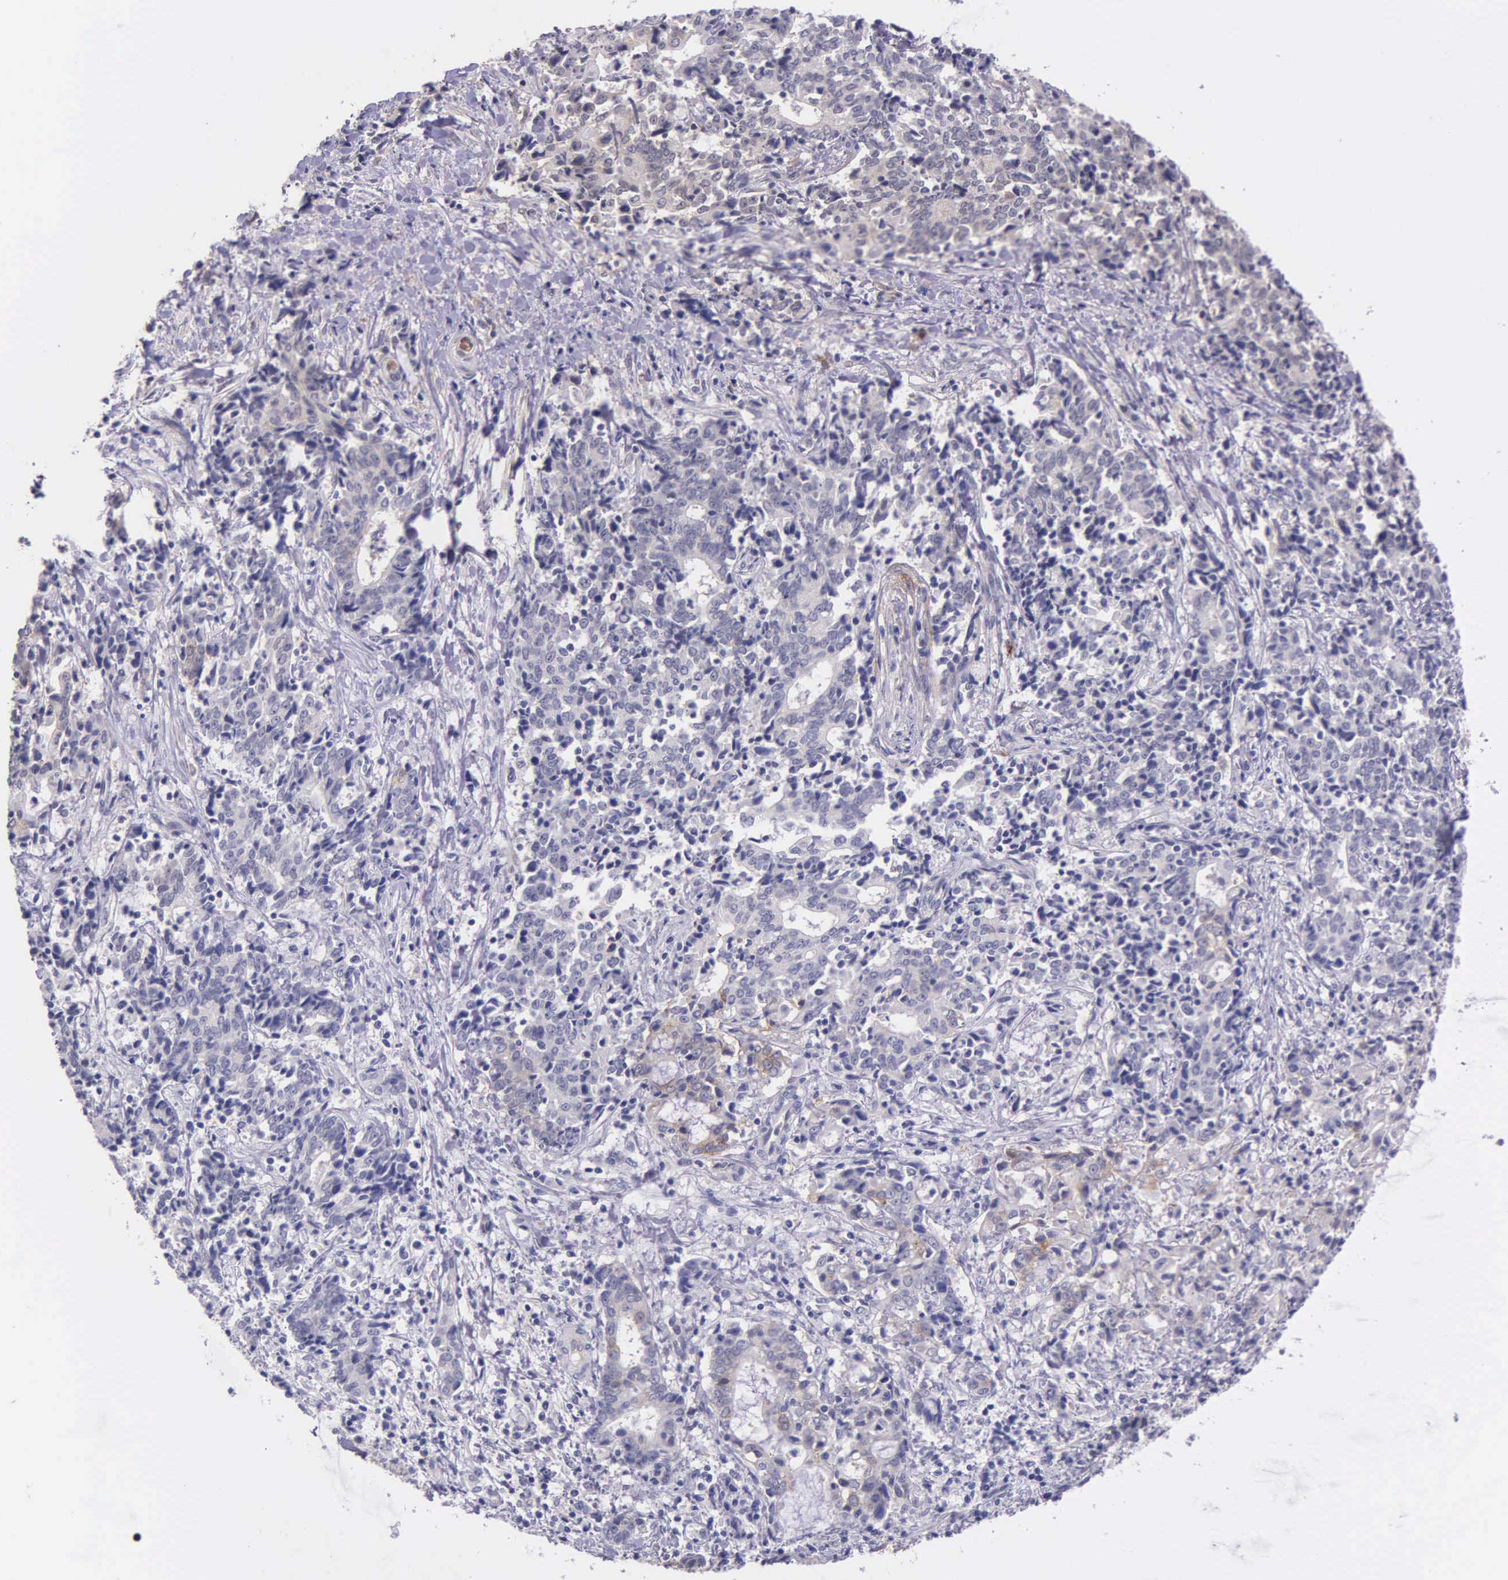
{"staining": {"intensity": "weak", "quantity": "<25%", "location": "cytoplasmic/membranous"}, "tissue": "liver cancer", "cell_type": "Tumor cells", "image_type": "cancer", "snomed": [{"axis": "morphology", "description": "Cholangiocarcinoma"}, {"axis": "topography", "description": "Liver"}], "caption": "DAB immunohistochemical staining of liver cholangiocarcinoma exhibits no significant positivity in tumor cells.", "gene": "AHNAK2", "patient": {"sex": "male", "age": 57}}